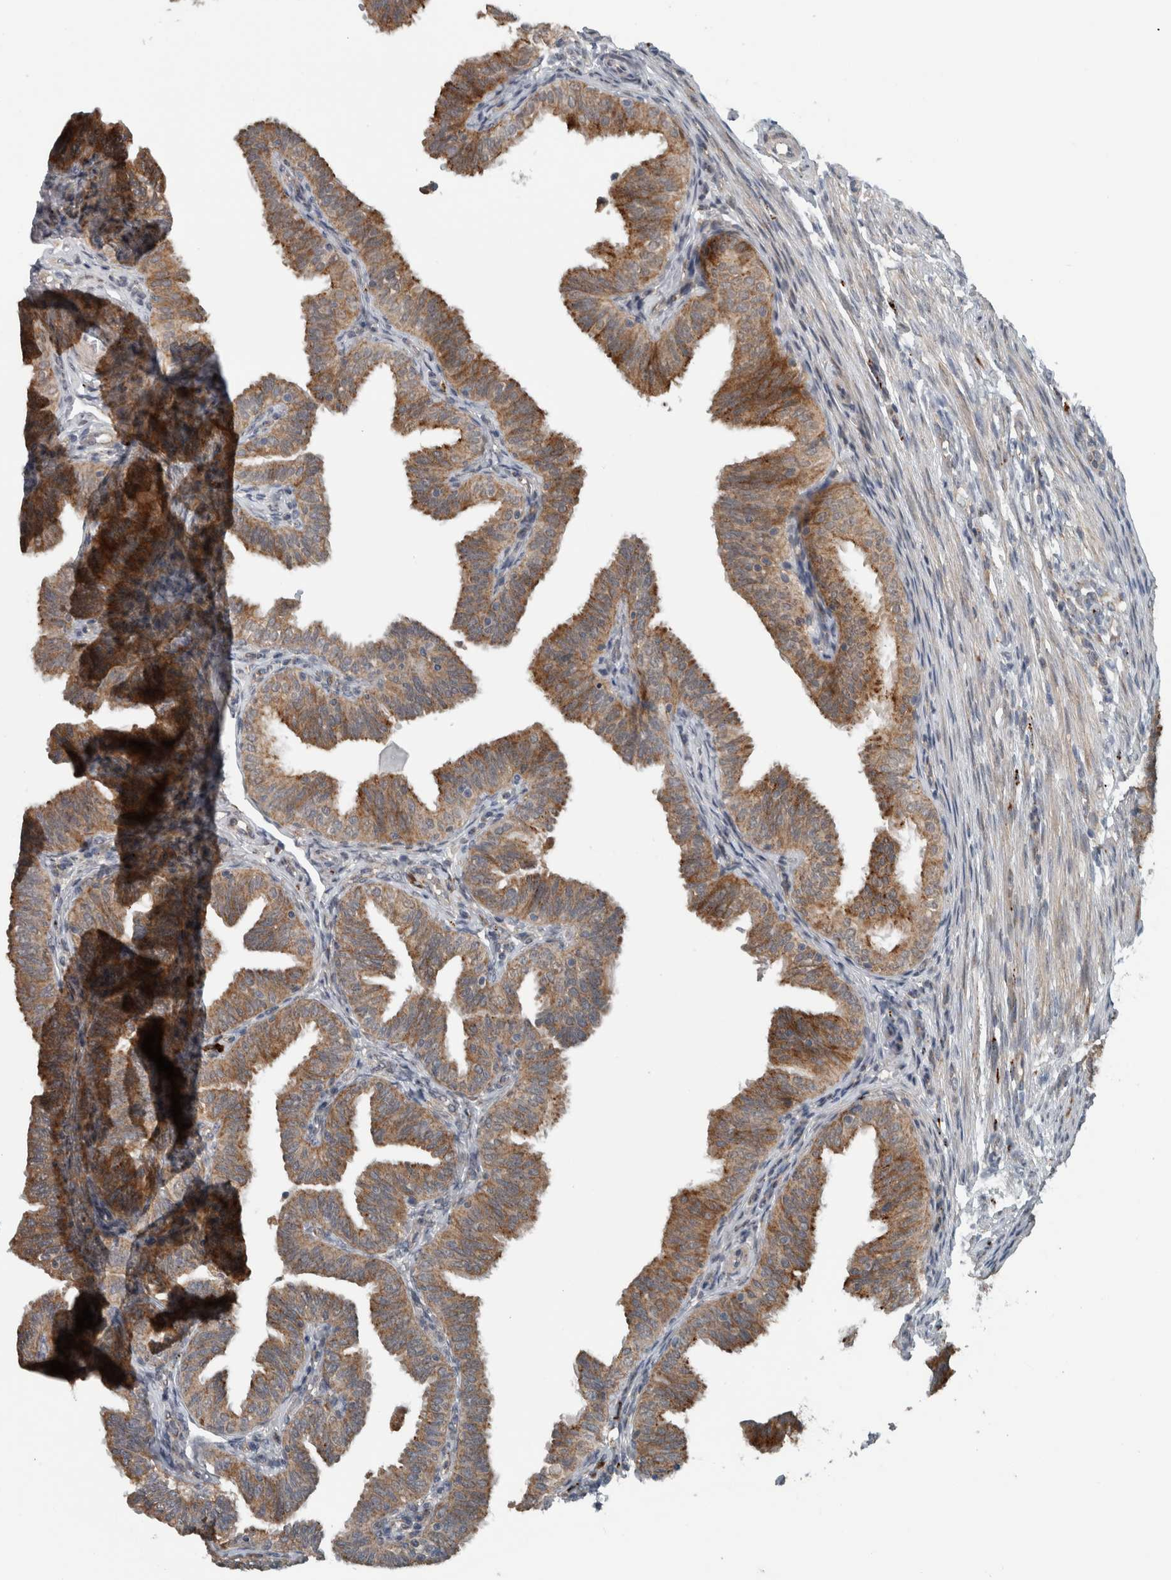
{"staining": {"intensity": "moderate", "quantity": ">75%", "location": "cytoplasmic/membranous"}, "tissue": "fallopian tube", "cell_type": "Glandular cells", "image_type": "normal", "snomed": [{"axis": "morphology", "description": "Normal tissue, NOS"}, {"axis": "topography", "description": "Fallopian tube"}], "caption": "Human fallopian tube stained with a brown dye displays moderate cytoplasmic/membranous positive positivity in approximately >75% of glandular cells.", "gene": "GBA2", "patient": {"sex": "female", "age": 35}}